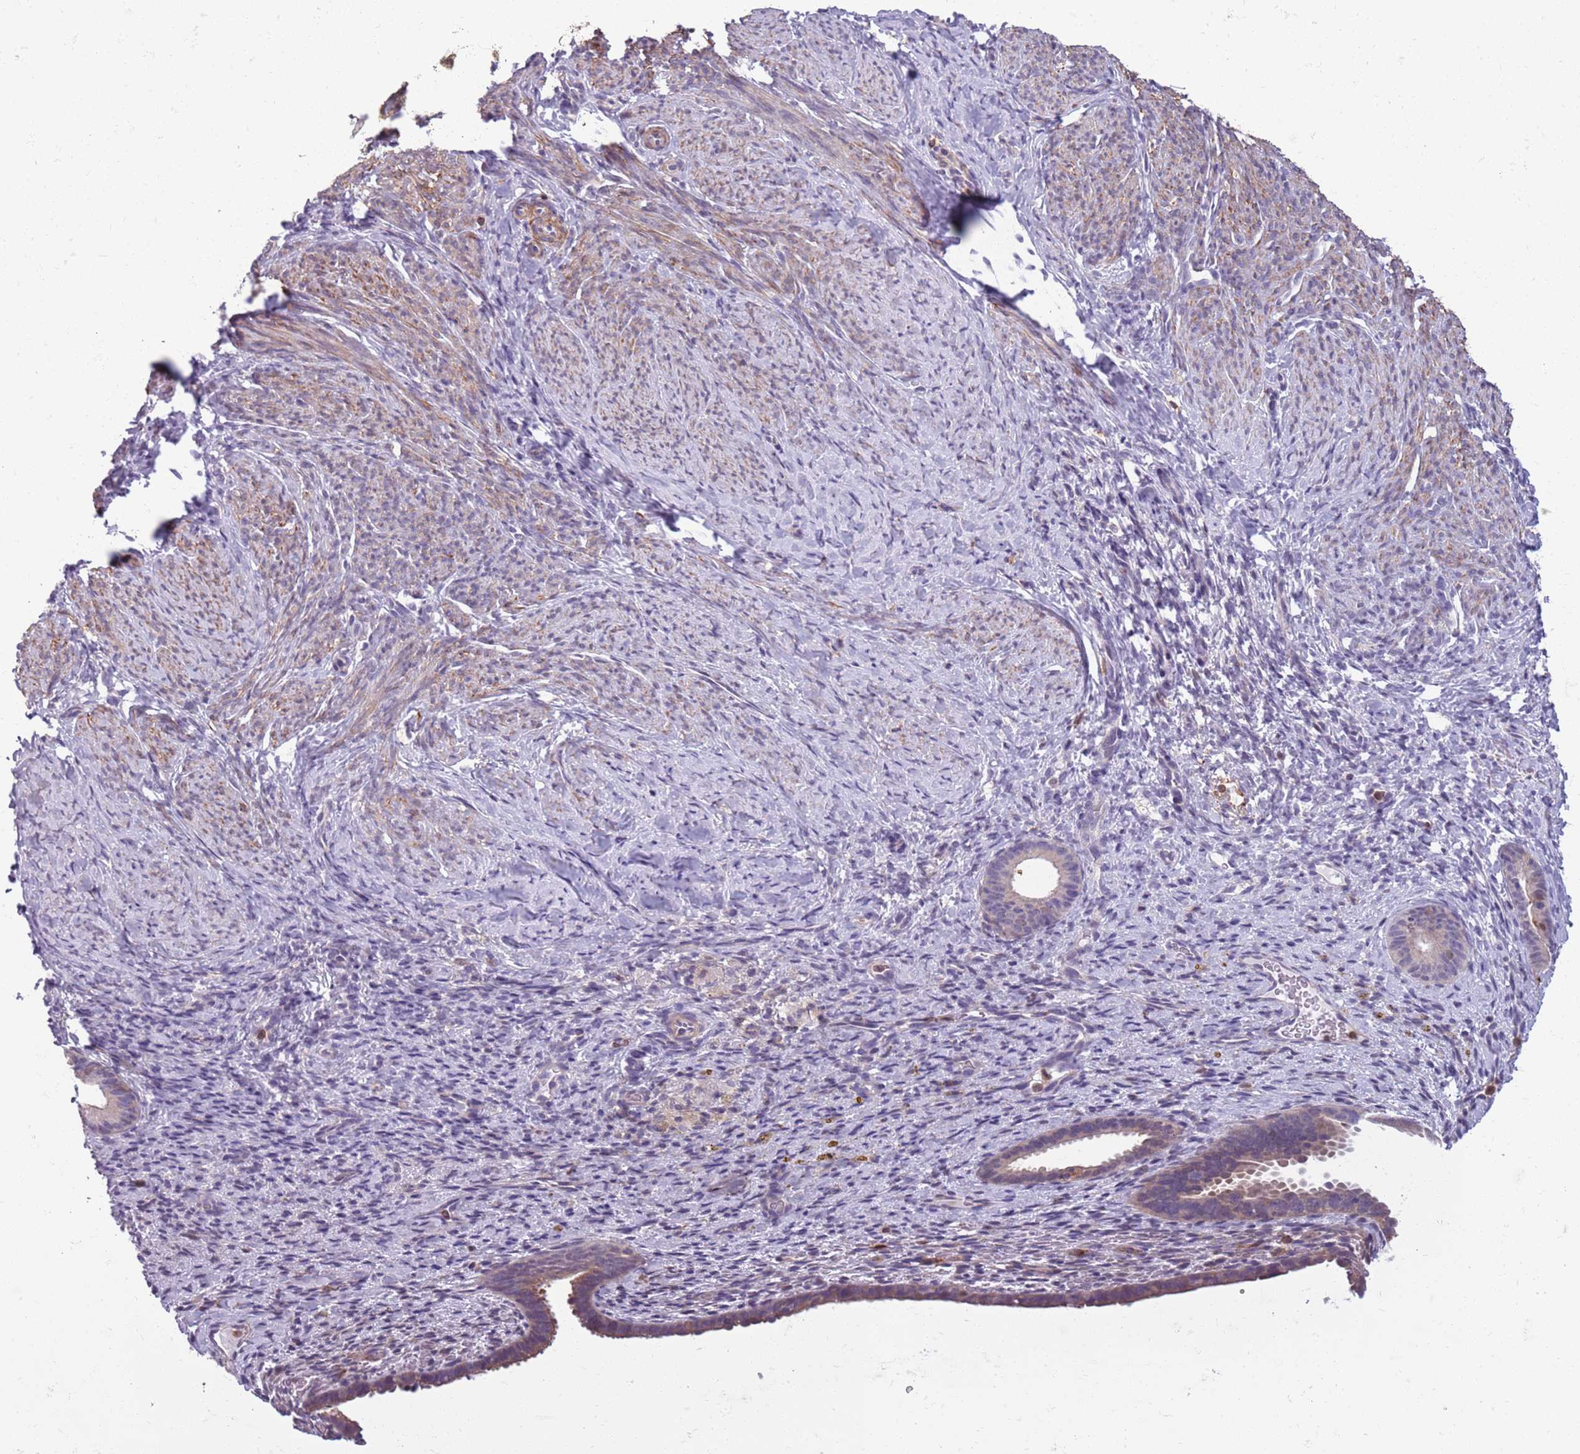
{"staining": {"intensity": "negative", "quantity": "none", "location": "none"}, "tissue": "endometrium", "cell_type": "Cells in endometrial stroma", "image_type": "normal", "snomed": [{"axis": "morphology", "description": "Normal tissue, NOS"}, {"axis": "topography", "description": "Endometrium"}], "caption": "Immunohistochemistry image of benign endometrium: endometrium stained with DAB shows no significant protein positivity in cells in endometrial stroma. Nuclei are stained in blue.", "gene": "JAML", "patient": {"sex": "female", "age": 65}}